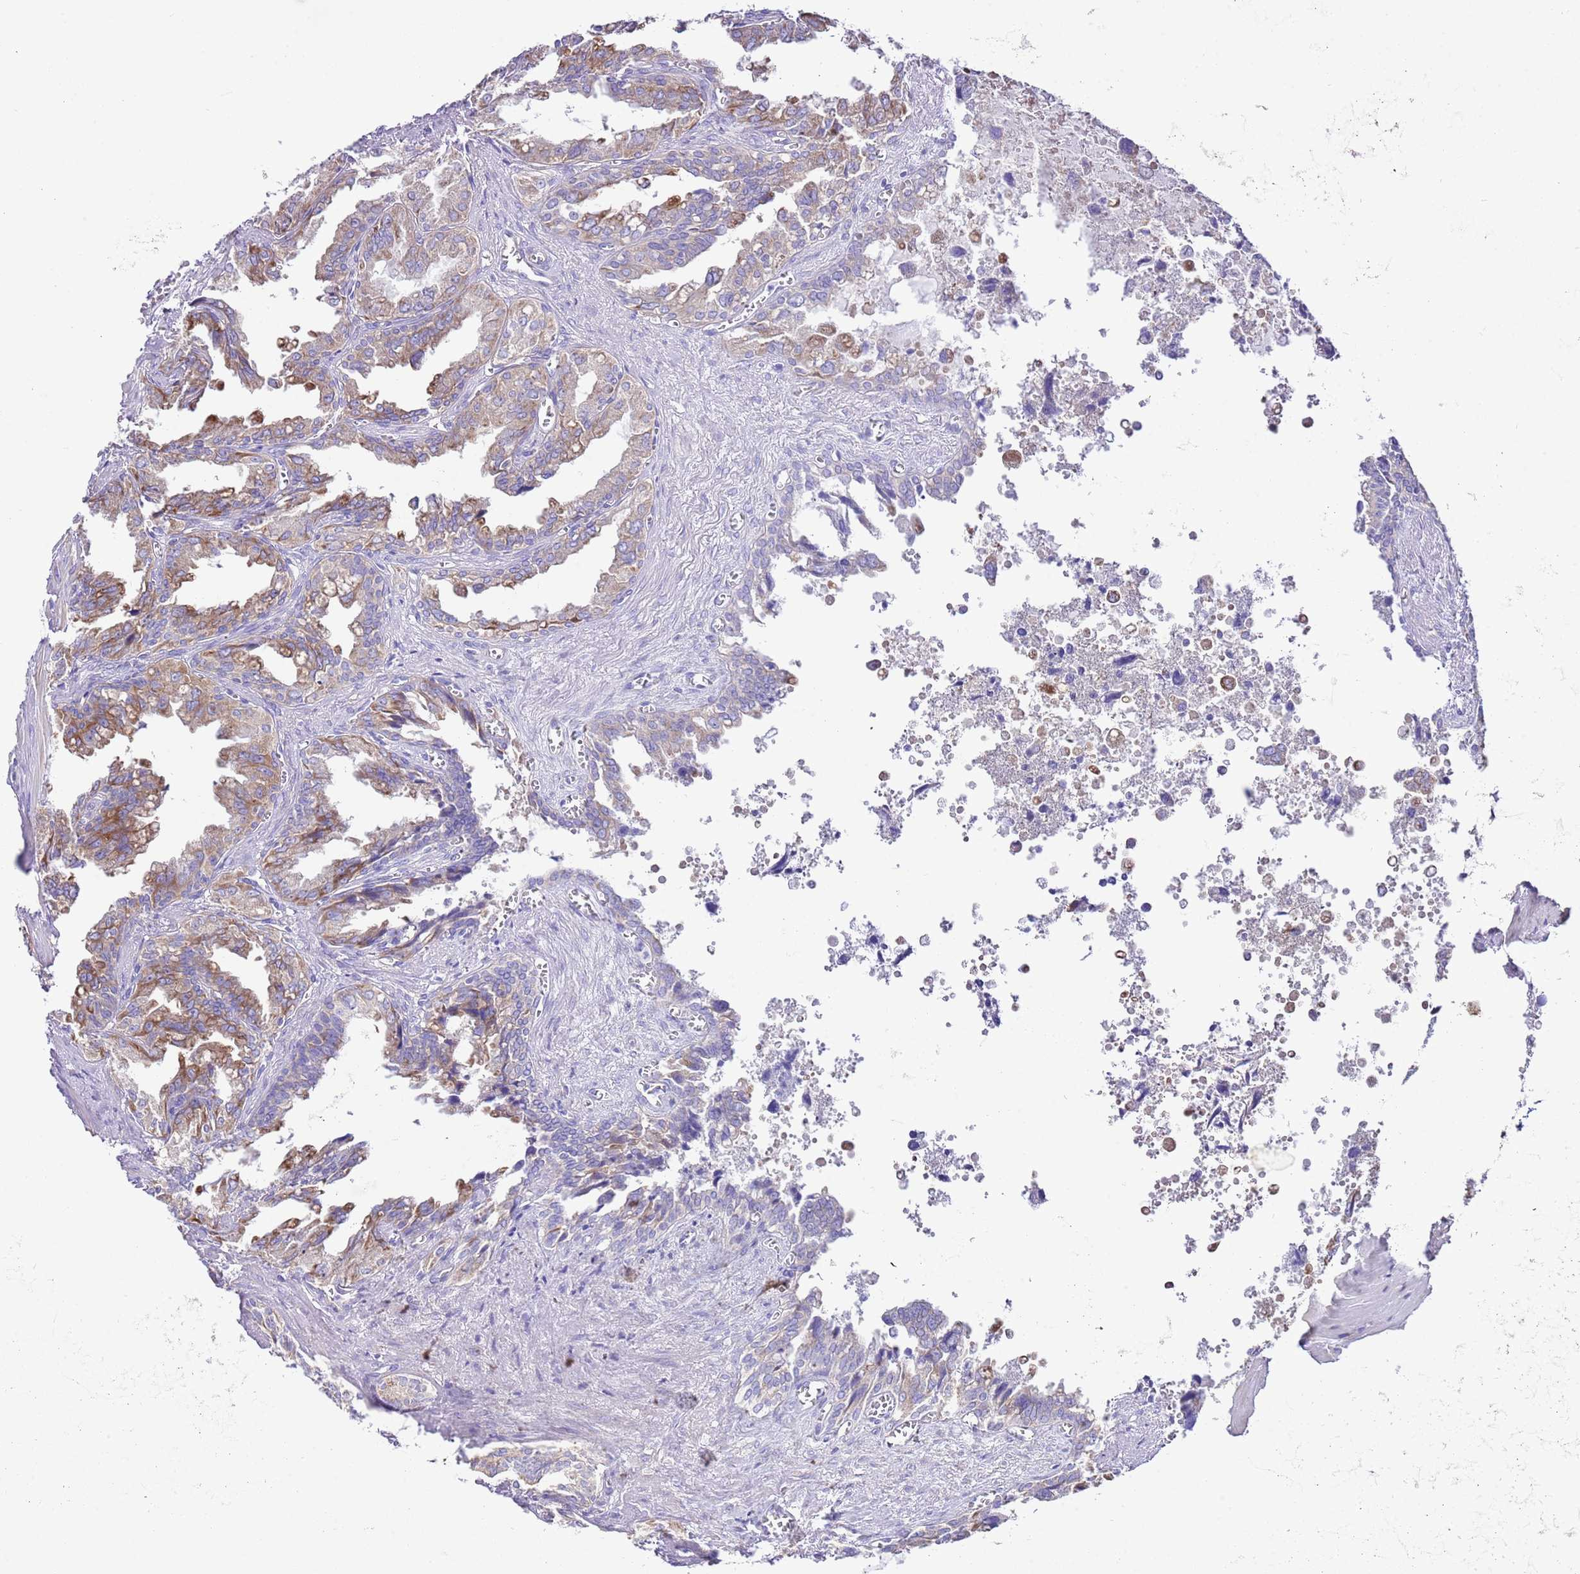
{"staining": {"intensity": "moderate", "quantity": "25%-75%", "location": "cytoplasmic/membranous"}, "tissue": "seminal vesicle", "cell_type": "Glandular cells", "image_type": "normal", "snomed": [{"axis": "morphology", "description": "Normal tissue, NOS"}, {"axis": "topography", "description": "Seminal veicle"}], "caption": "Brown immunohistochemical staining in unremarkable seminal vesicle displays moderate cytoplasmic/membranous expression in about 25%-75% of glandular cells.", "gene": "RPS10", "patient": {"sex": "male", "age": 67}}